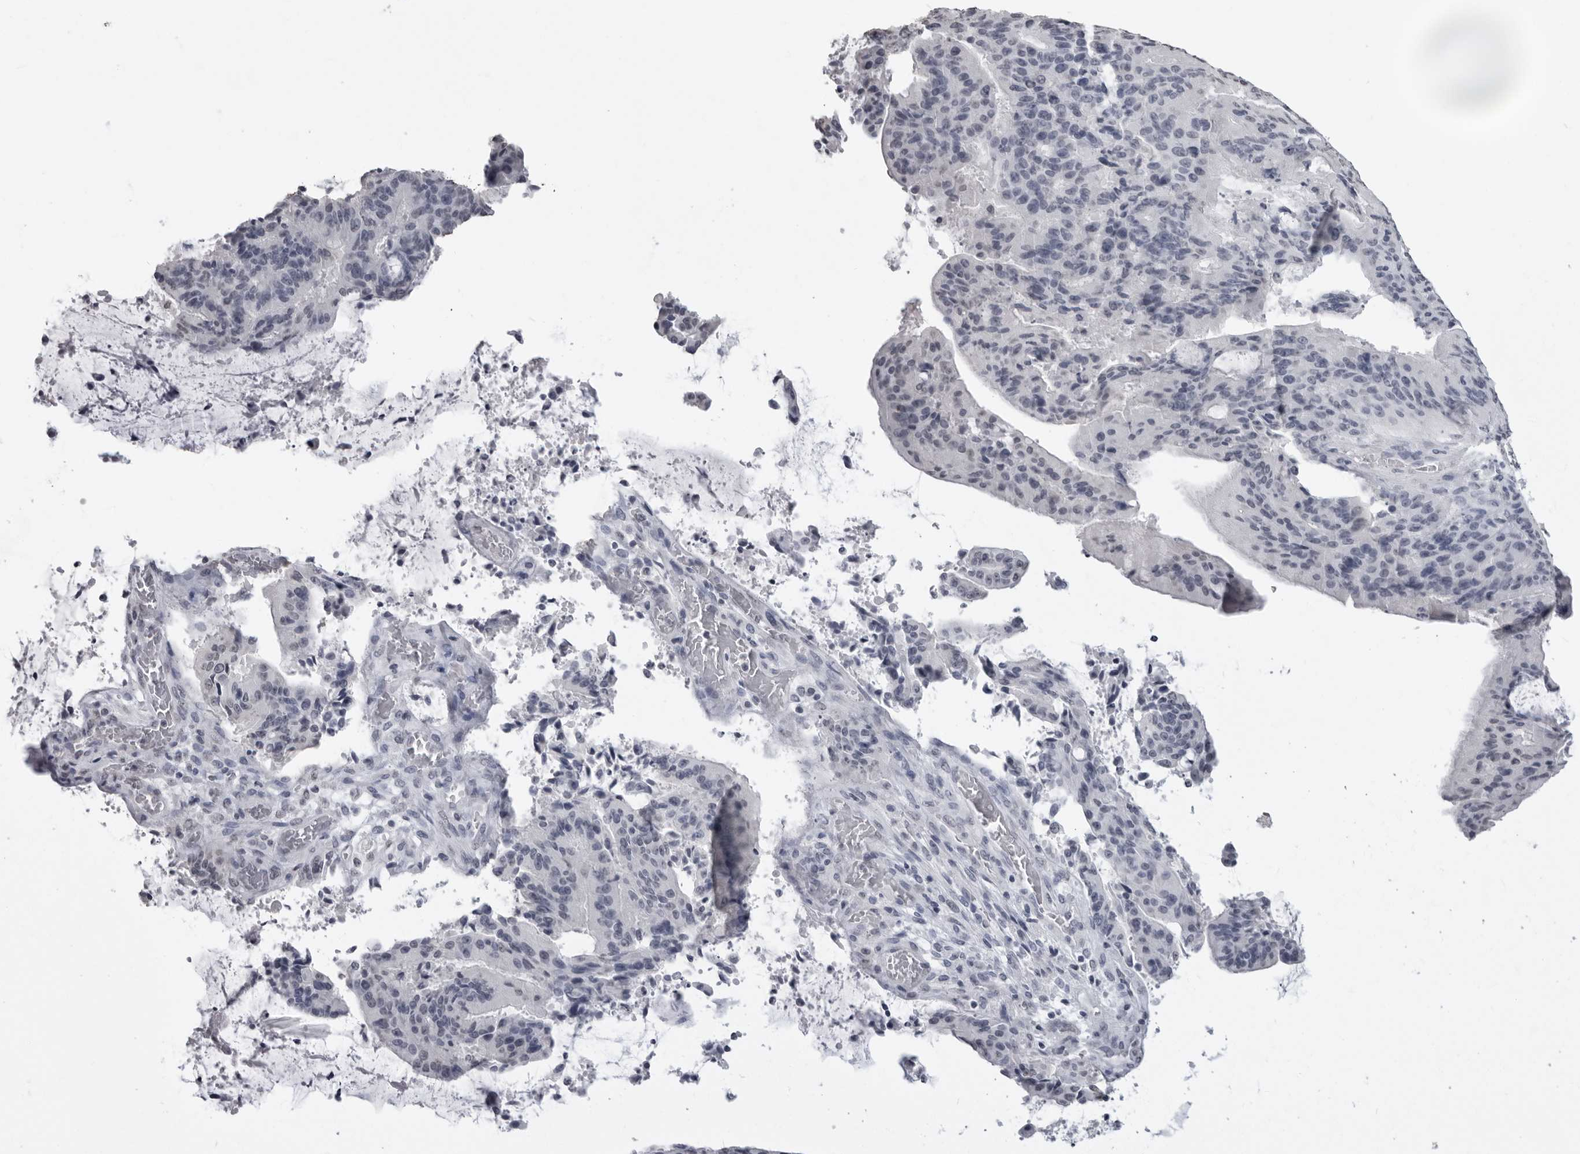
{"staining": {"intensity": "negative", "quantity": "none", "location": "none"}, "tissue": "liver cancer", "cell_type": "Tumor cells", "image_type": "cancer", "snomed": [{"axis": "morphology", "description": "Normal tissue, NOS"}, {"axis": "morphology", "description": "Cholangiocarcinoma"}, {"axis": "topography", "description": "Liver"}, {"axis": "topography", "description": "Peripheral nerve tissue"}], "caption": "Cholangiocarcinoma (liver) stained for a protein using immunohistochemistry displays no positivity tumor cells.", "gene": "HEPACAM", "patient": {"sex": "female", "age": 73}}